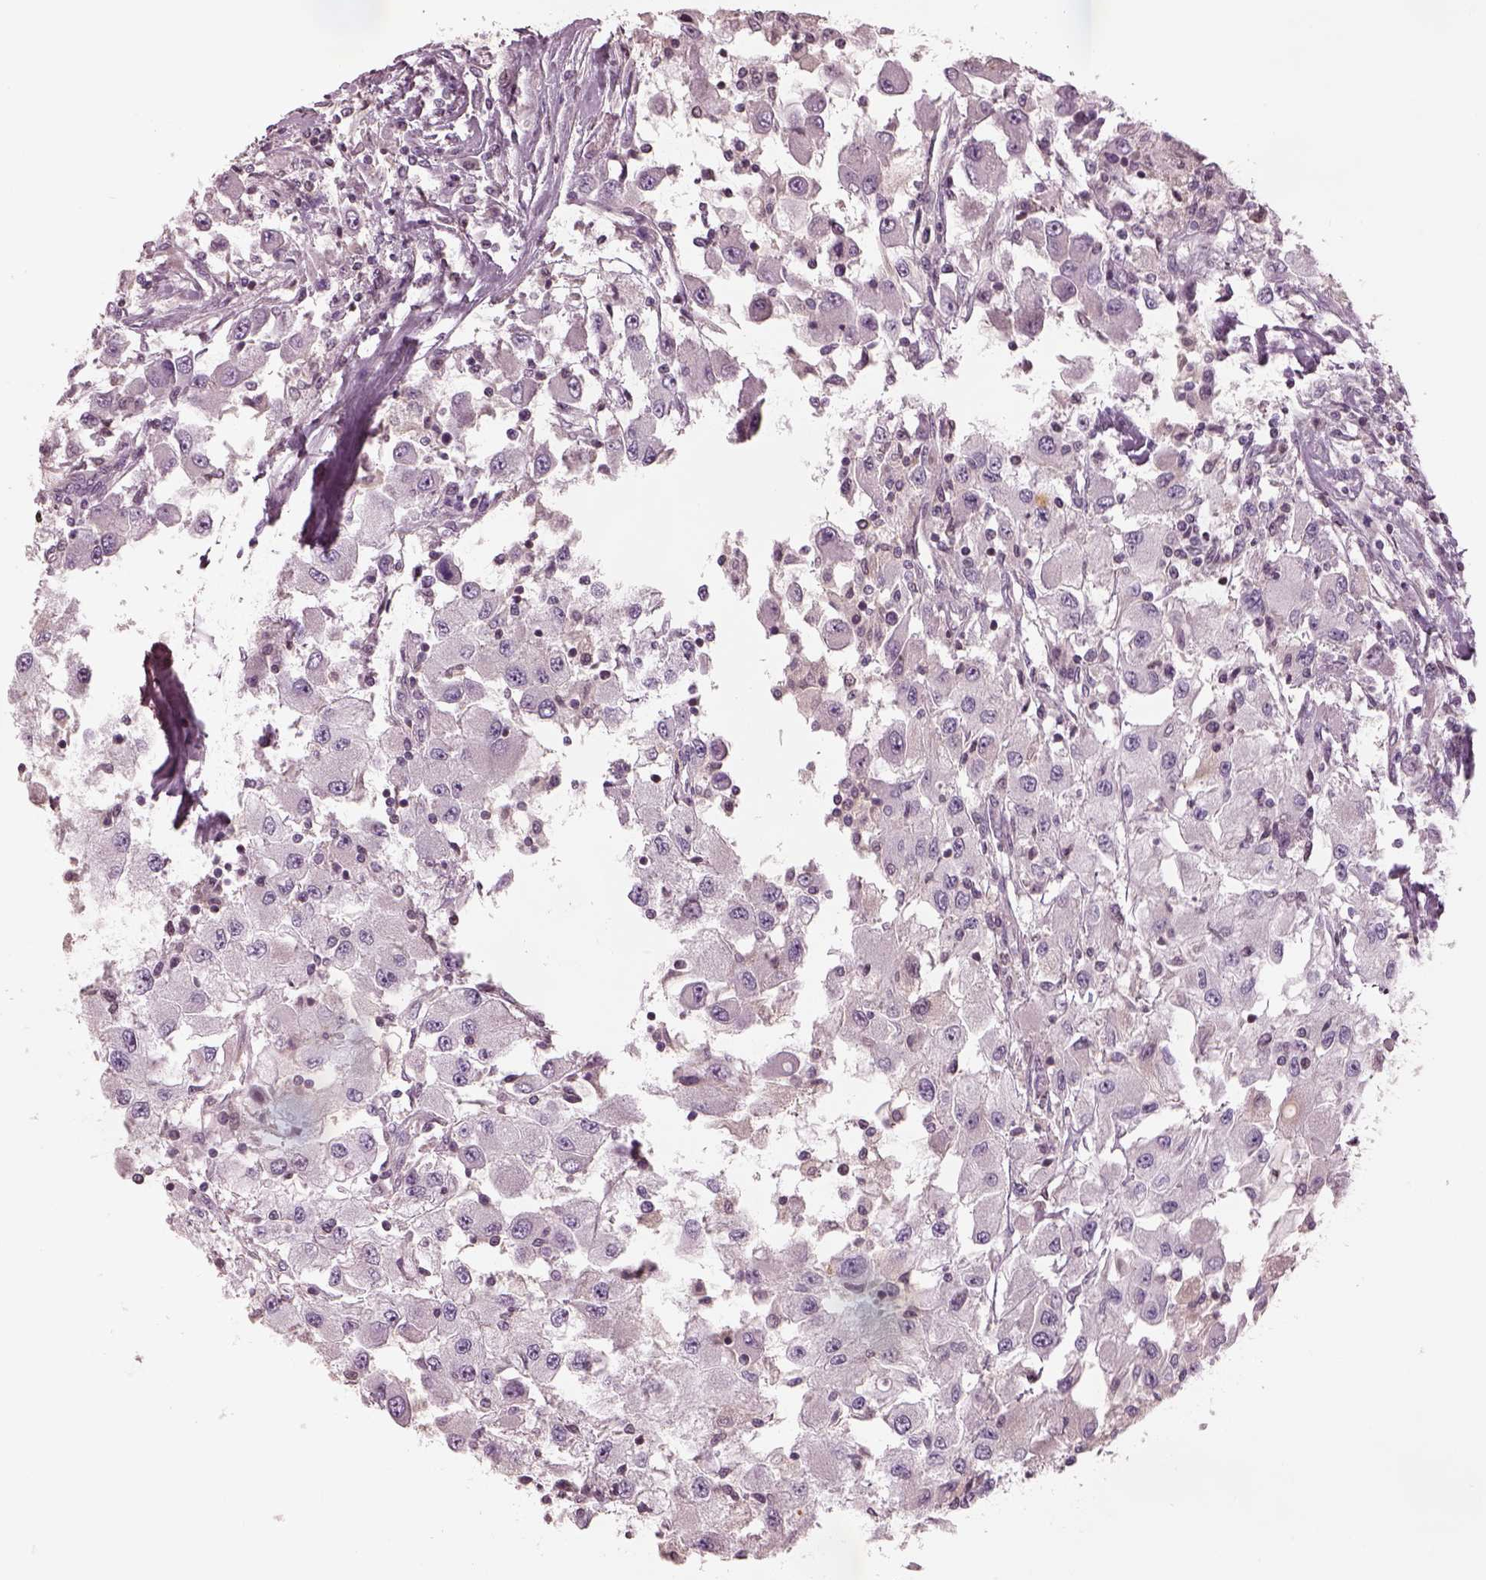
{"staining": {"intensity": "negative", "quantity": "none", "location": "none"}, "tissue": "renal cancer", "cell_type": "Tumor cells", "image_type": "cancer", "snomed": [{"axis": "morphology", "description": "Adenocarcinoma, NOS"}, {"axis": "topography", "description": "Kidney"}], "caption": "An immunohistochemistry (IHC) micrograph of renal adenocarcinoma is shown. There is no staining in tumor cells of renal adenocarcinoma.", "gene": "TLX3", "patient": {"sex": "female", "age": 67}}